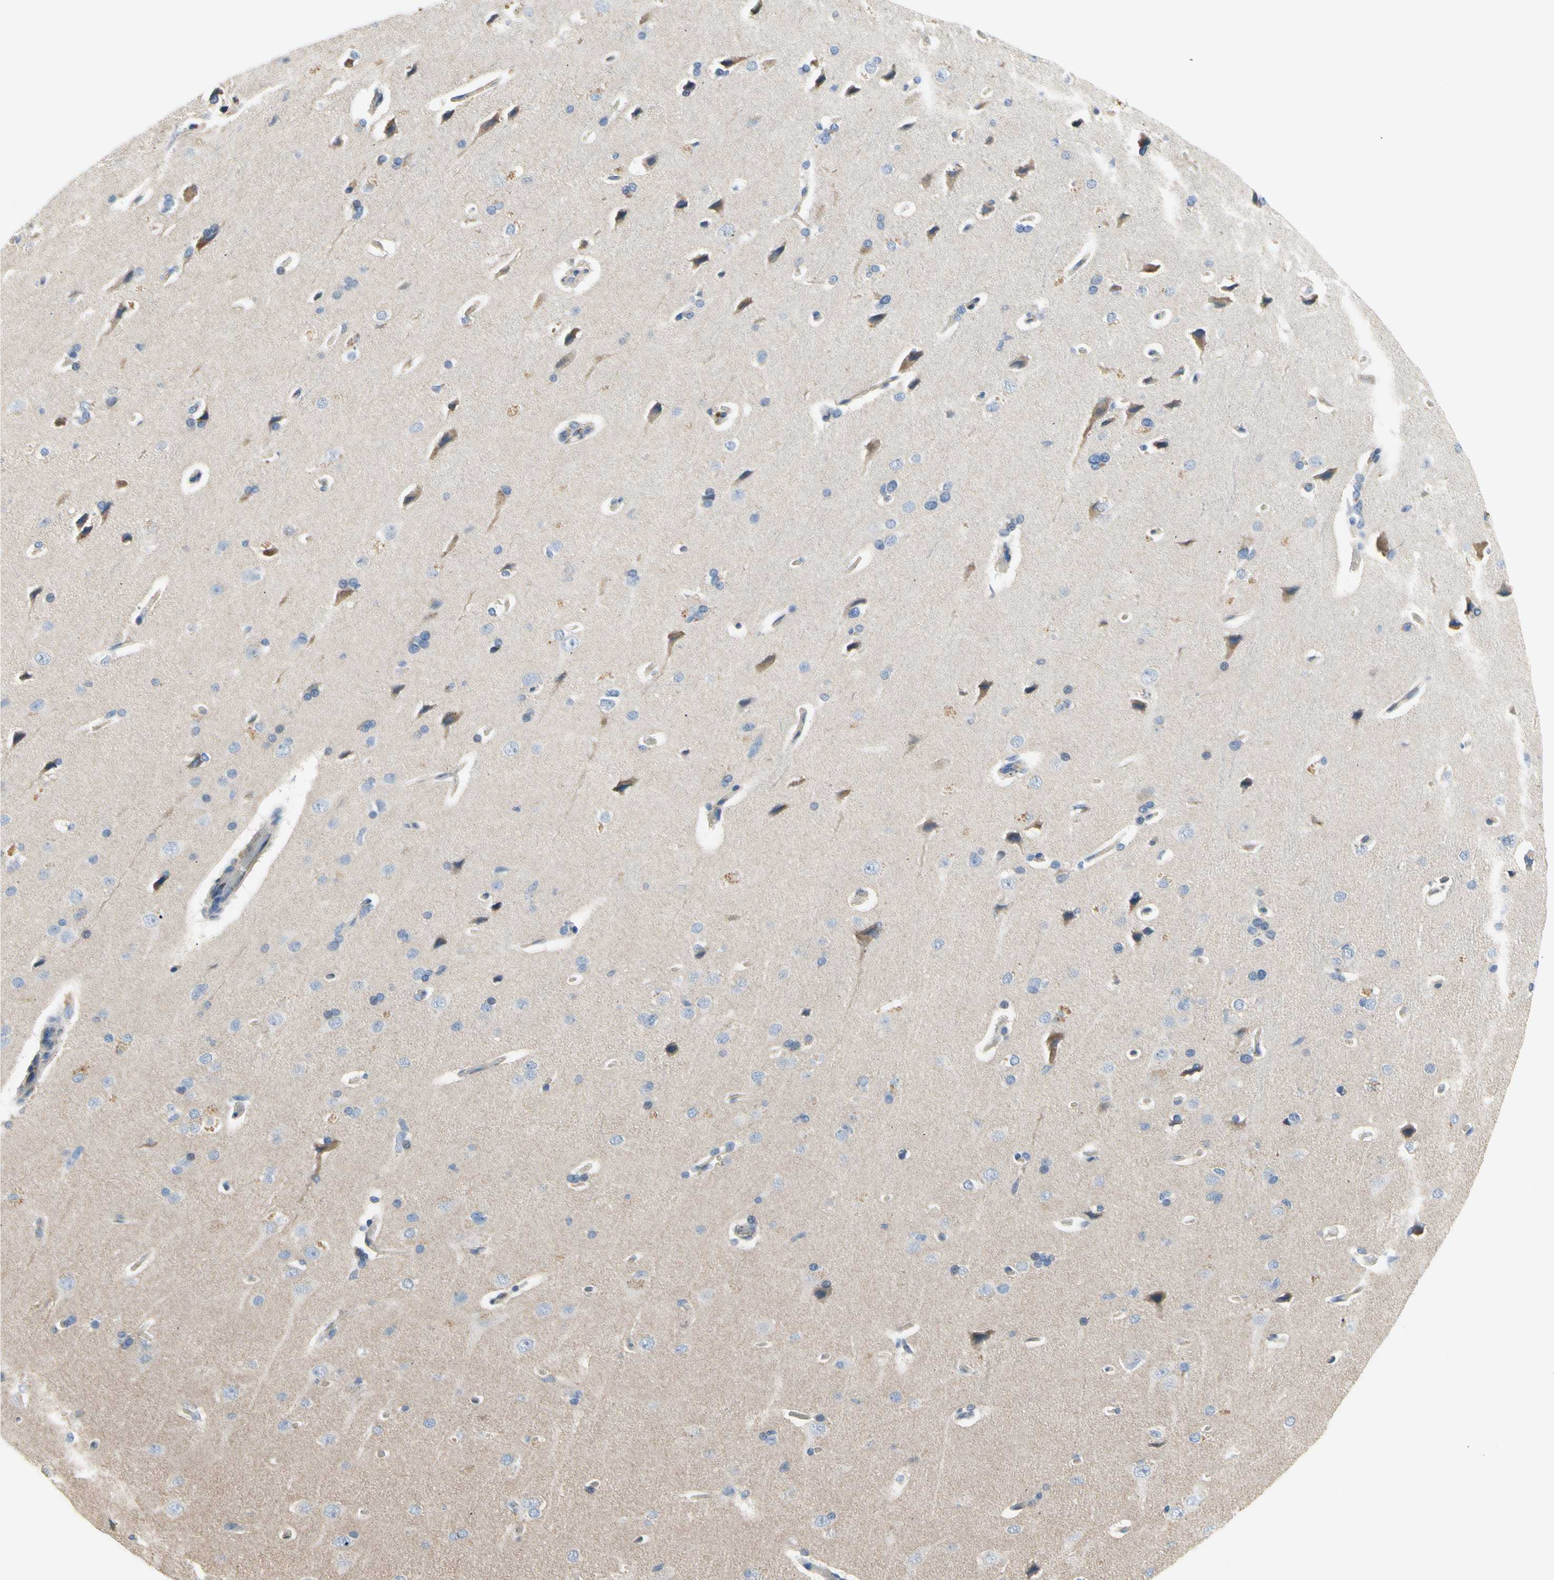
{"staining": {"intensity": "negative", "quantity": "none", "location": "none"}, "tissue": "cerebral cortex", "cell_type": "Endothelial cells", "image_type": "normal", "snomed": [{"axis": "morphology", "description": "Normal tissue, NOS"}, {"axis": "topography", "description": "Cerebral cortex"}], "caption": "DAB immunohistochemical staining of unremarkable cerebral cortex shows no significant positivity in endothelial cells.", "gene": "LGR6", "patient": {"sex": "male", "age": 62}}